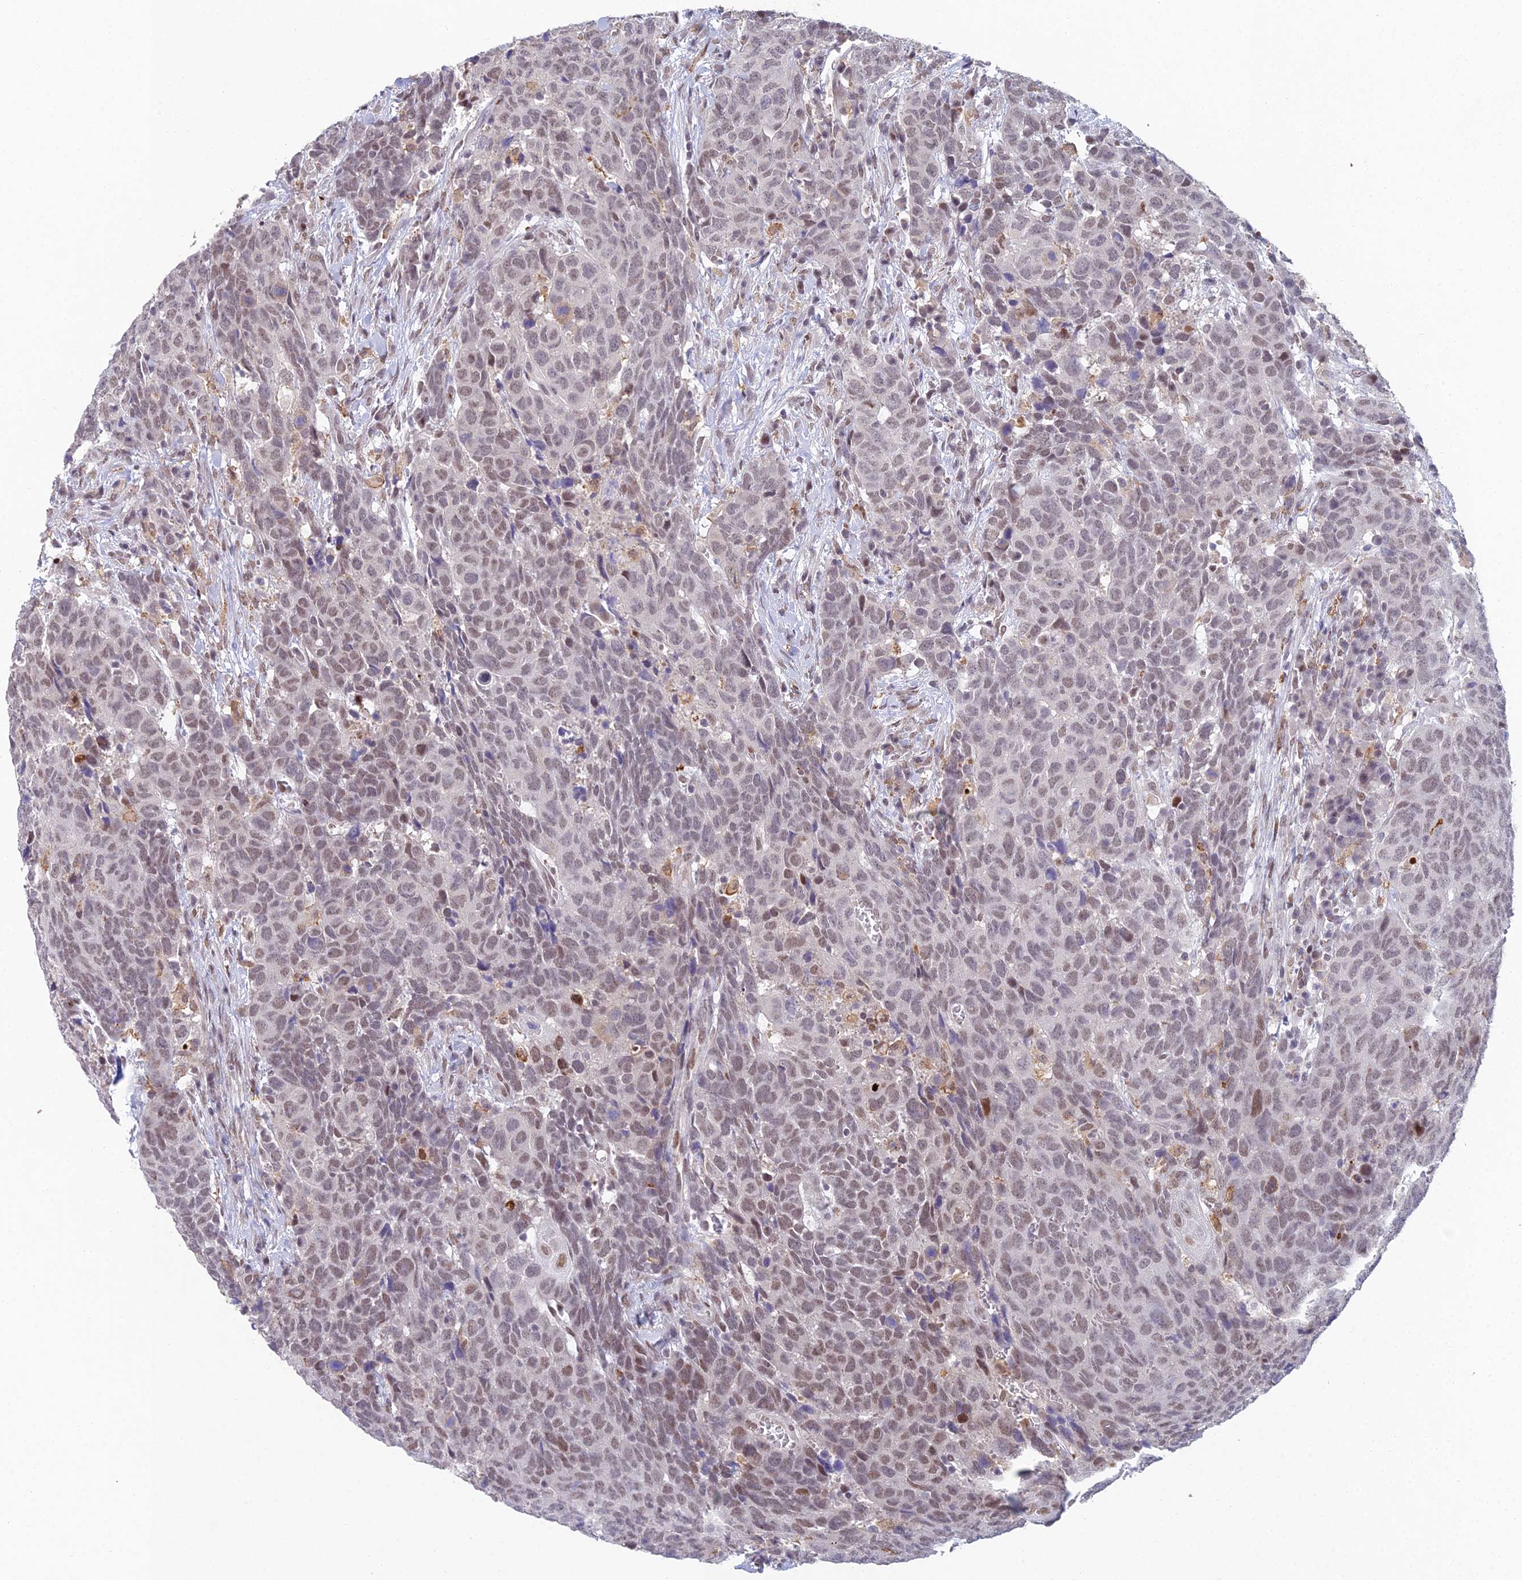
{"staining": {"intensity": "weak", "quantity": ">75%", "location": "nuclear"}, "tissue": "head and neck cancer", "cell_type": "Tumor cells", "image_type": "cancer", "snomed": [{"axis": "morphology", "description": "Squamous cell carcinoma, NOS"}, {"axis": "topography", "description": "Head-Neck"}], "caption": "Tumor cells demonstrate low levels of weak nuclear positivity in about >75% of cells in human head and neck squamous cell carcinoma. (DAB IHC with brightfield microscopy, high magnification).", "gene": "ABHD17A", "patient": {"sex": "male", "age": 66}}